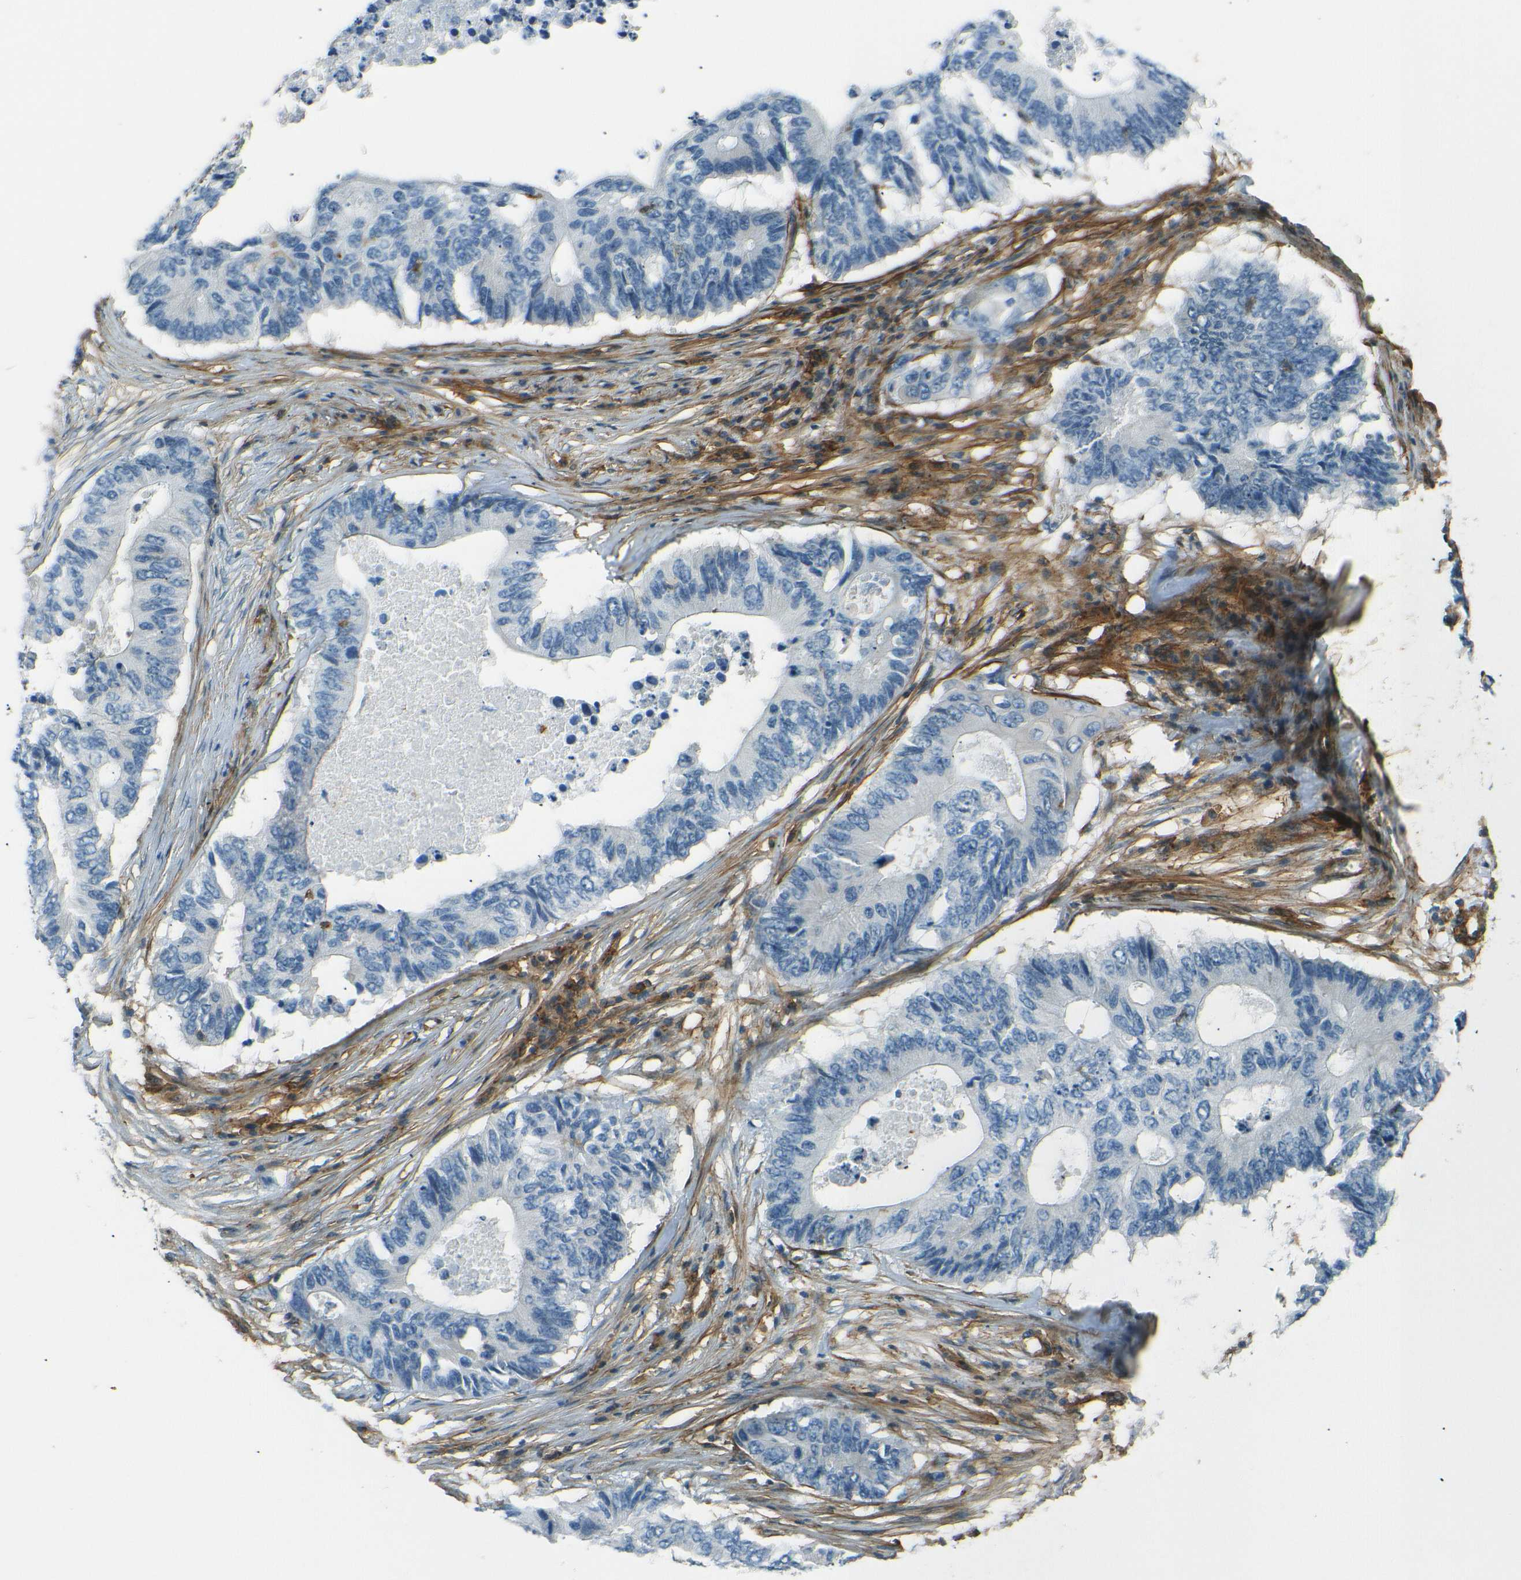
{"staining": {"intensity": "negative", "quantity": "none", "location": "none"}, "tissue": "colorectal cancer", "cell_type": "Tumor cells", "image_type": "cancer", "snomed": [{"axis": "morphology", "description": "Adenocarcinoma, NOS"}, {"axis": "topography", "description": "Colon"}], "caption": "Colorectal adenocarcinoma was stained to show a protein in brown. There is no significant positivity in tumor cells.", "gene": "ENTPD1", "patient": {"sex": "male", "age": 71}}